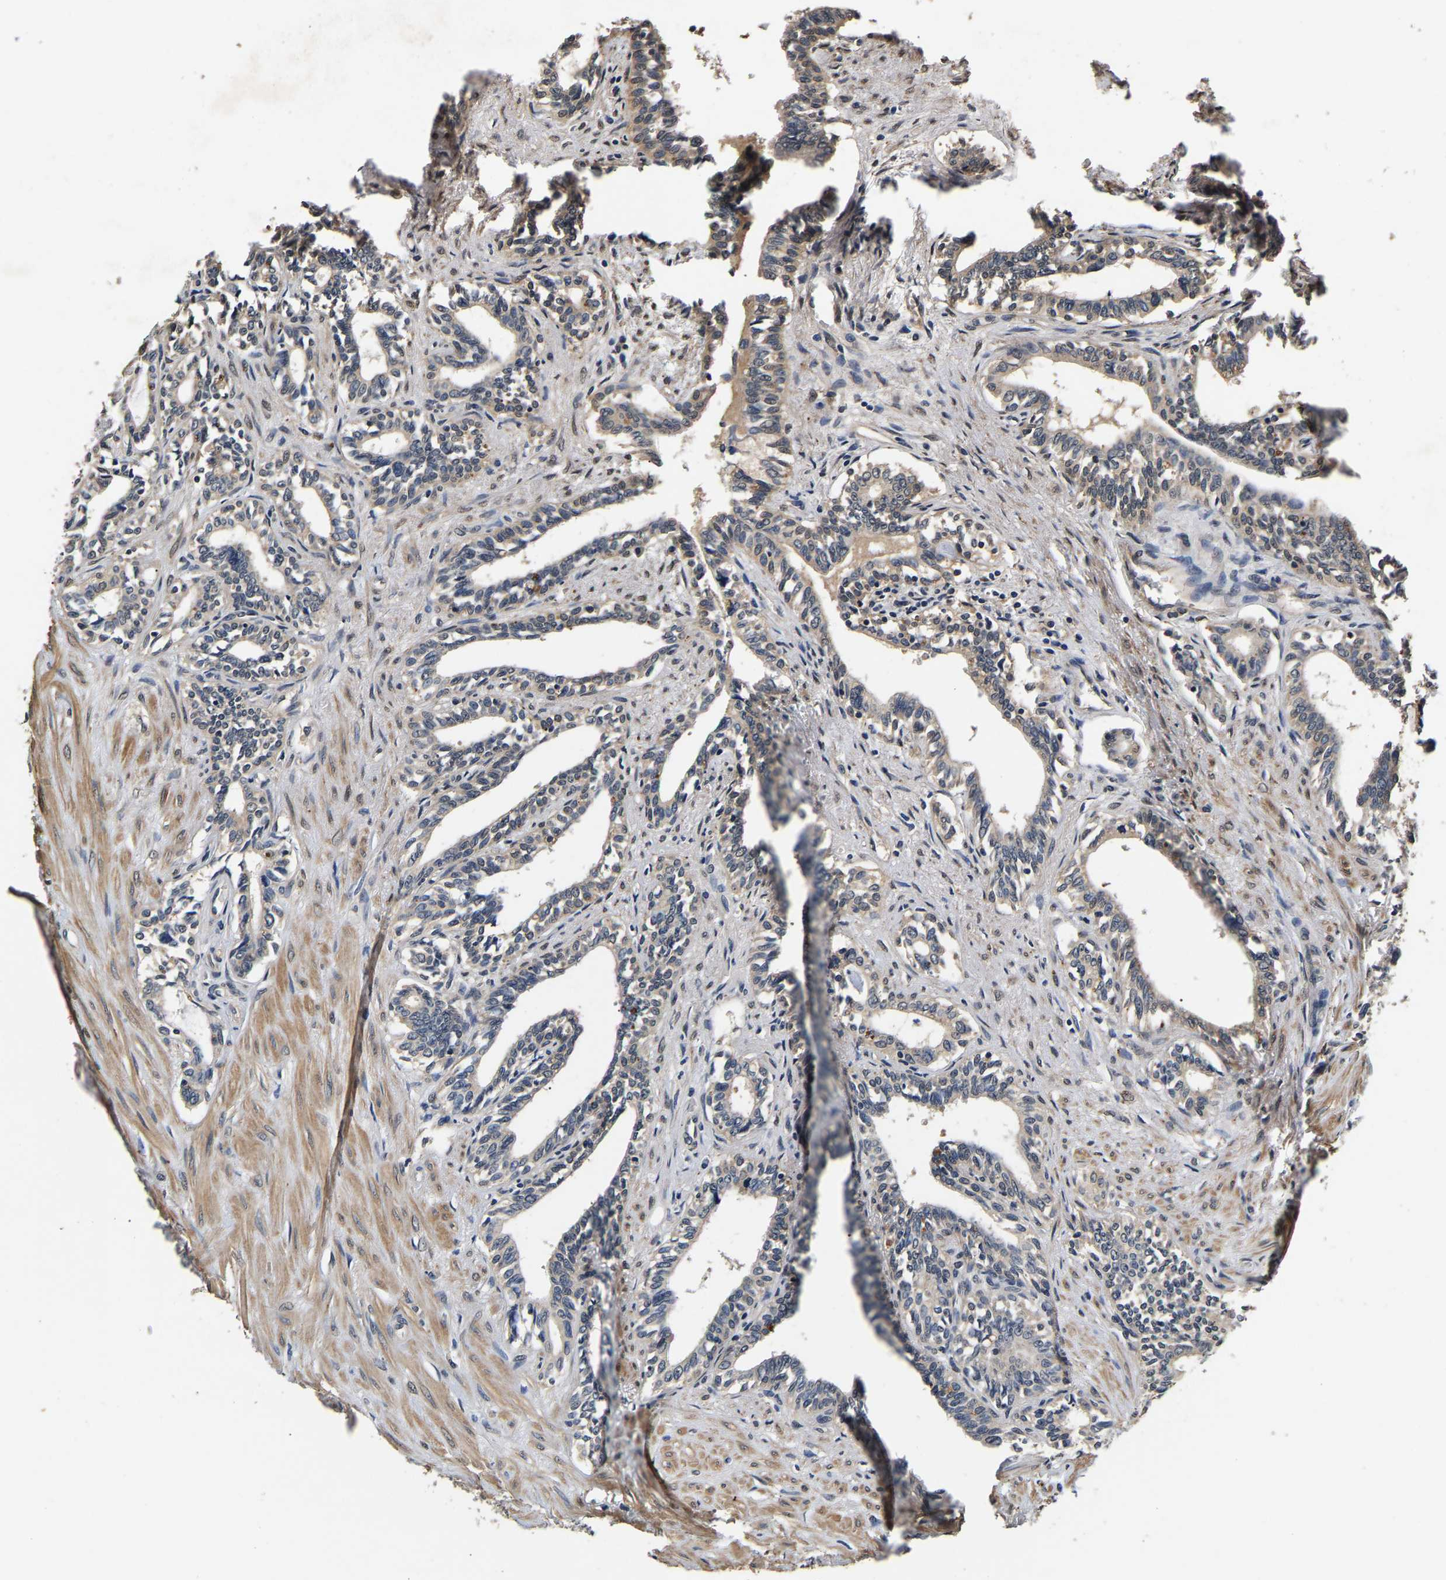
{"staining": {"intensity": "moderate", "quantity": "<25%", "location": "cytoplasmic/membranous"}, "tissue": "seminal vesicle", "cell_type": "Glandular cells", "image_type": "normal", "snomed": [{"axis": "morphology", "description": "Normal tissue, NOS"}, {"axis": "morphology", "description": "Adenocarcinoma, High grade"}, {"axis": "topography", "description": "Prostate"}, {"axis": "topography", "description": "Seminal veicle"}], "caption": "High-power microscopy captured an immunohistochemistry (IHC) micrograph of unremarkable seminal vesicle, revealing moderate cytoplasmic/membranous staining in about <25% of glandular cells. Using DAB (3,3'-diaminobenzidine) (brown) and hematoxylin (blue) stains, captured at high magnification using brightfield microscopy.", "gene": "RUVBL1", "patient": {"sex": "male", "age": 55}}